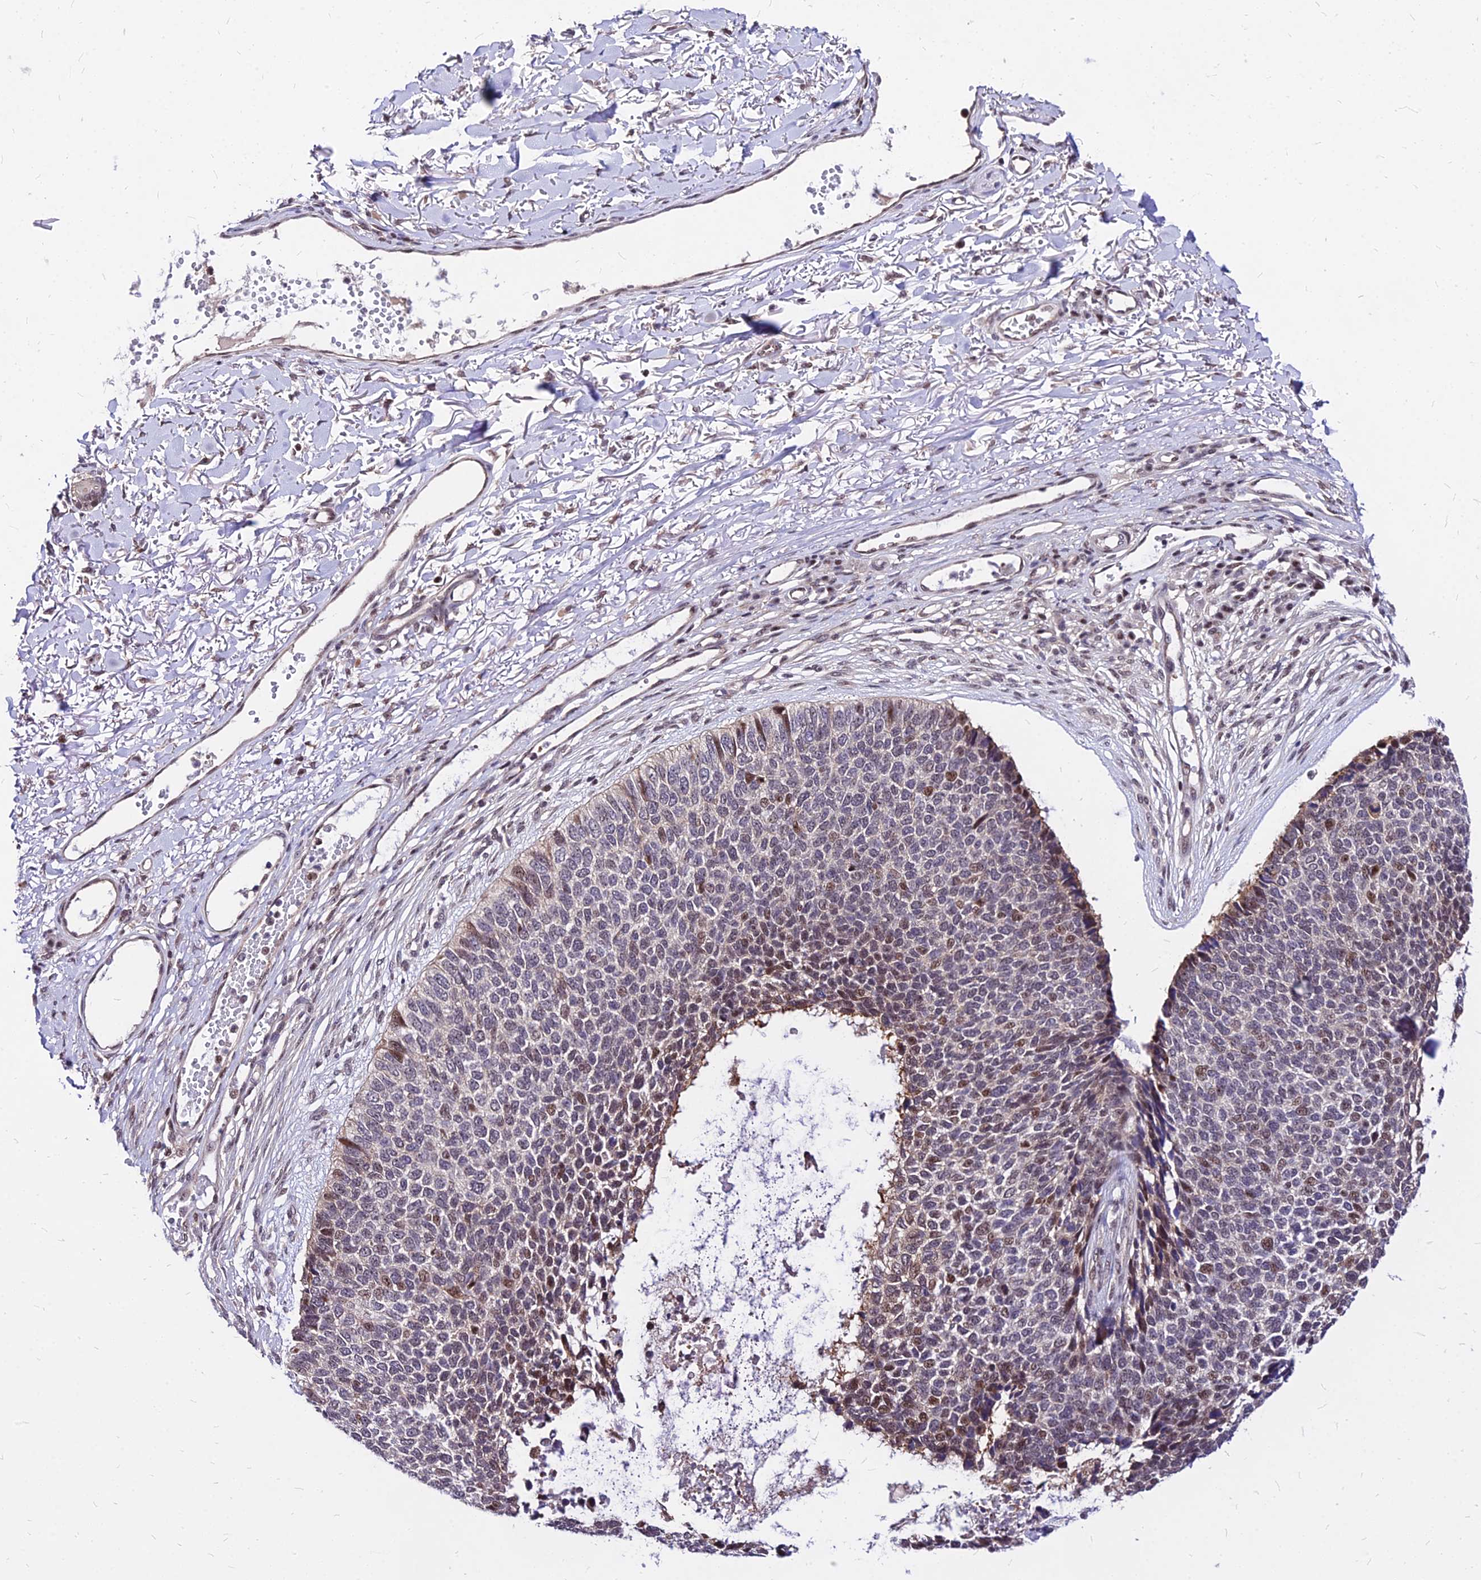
{"staining": {"intensity": "moderate", "quantity": "<25%", "location": "nuclear"}, "tissue": "skin cancer", "cell_type": "Tumor cells", "image_type": "cancer", "snomed": [{"axis": "morphology", "description": "Basal cell carcinoma"}, {"axis": "topography", "description": "Skin"}], "caption": "Skin cancer (basal cell carcinoma) stained with a protein marker shows moderate staining in tumor cells.", "gene": "DDX55", "patient": {"sex": "female", "age": 84}}